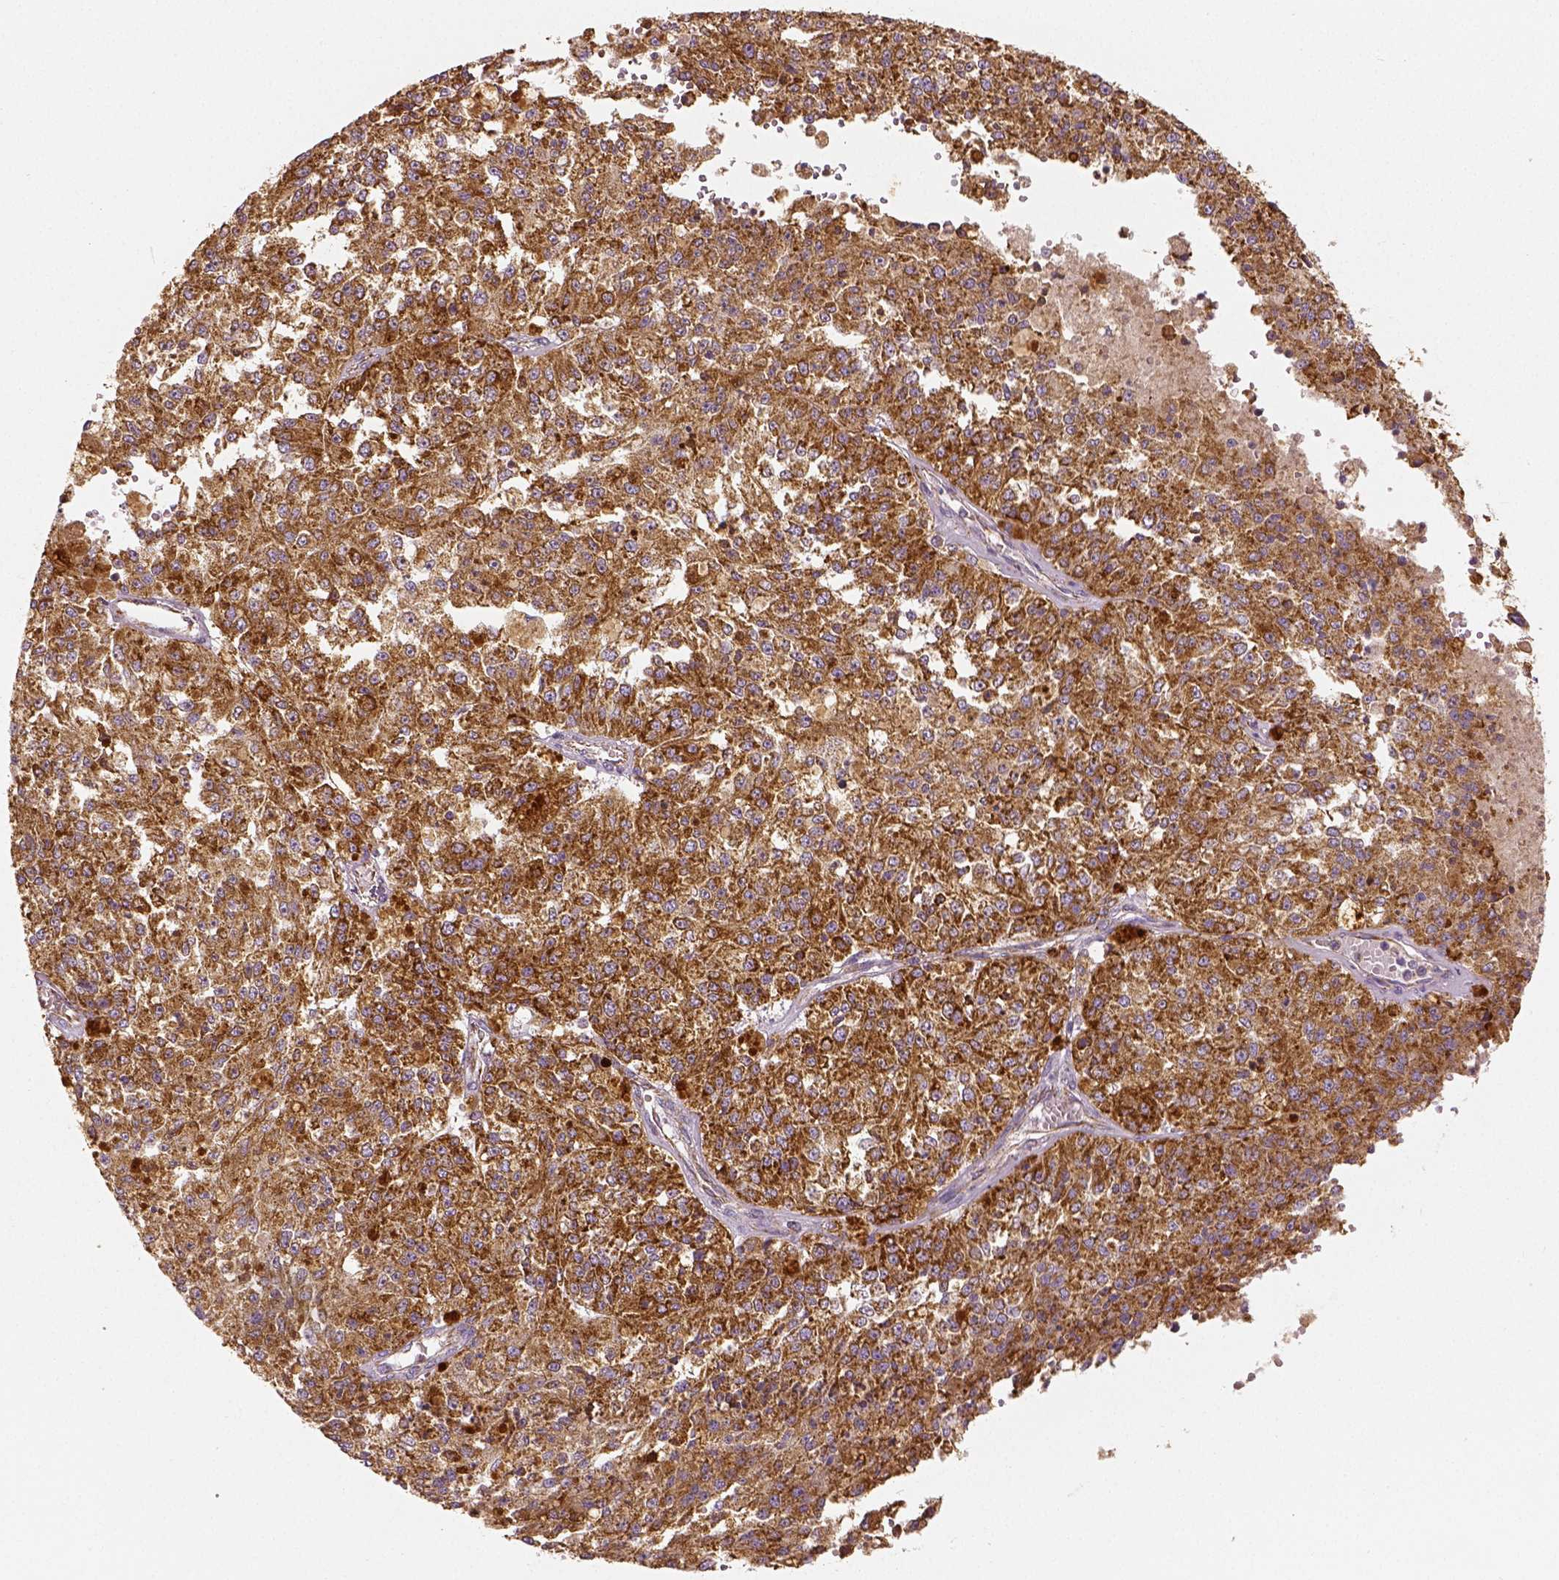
{"staining": {"intensity": "moderate", "quantity": ">75%", "location": "cytoplasmic/membranous"}, "tissue": "melanoma", "cell_type": "Tumor cells", "image_type": "cancer", "snomed": [{"axis": "morphology", "description": "Malignant melanoma, Metastatic site"}, {"axis": "topography", "description": "Lymph node"}], "caption": "High-magnification brightfield microscopy of melanoma stained with DAB (3,3'-diaminobenzidine) (brown) and counterstained with hematoxylin (blue). tumor cells exhibit moderate cytoplasmic/membranous expression is seen in about>75% of cells.", "gene": "PGAM5", "patient": {"sex": "female", "age": 64}}